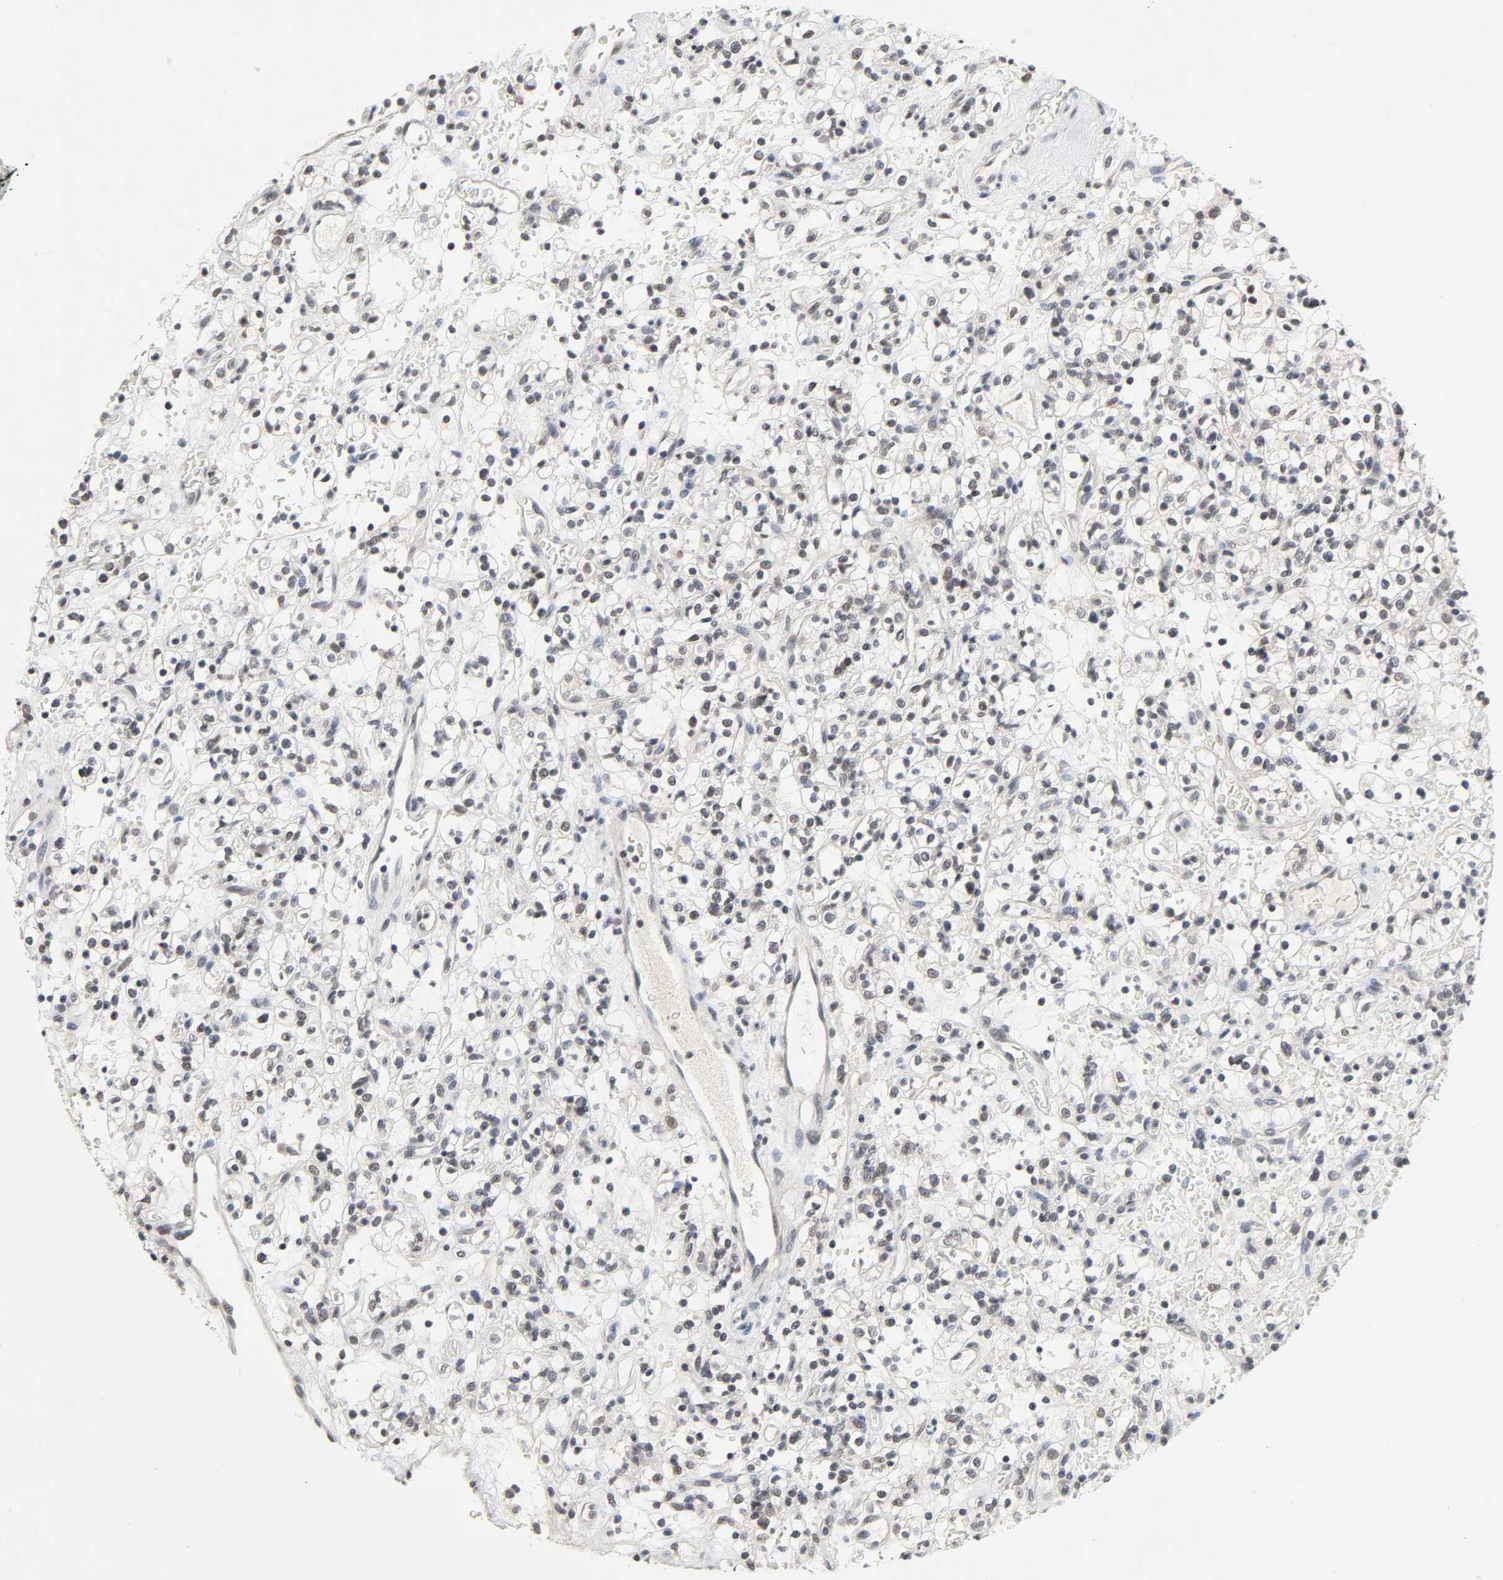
{"staining": {"intensity": "weak", "quantity": "<25%", "location": "nuclear"}, "tissue": "renal cancer", "cell_type": "Tumor cells", "image_type": "cancer", "snomed": [{"axis": "morphology", "description": "Normal tissue, NOS"}, {"axis": "morphology", "description": "Adenocarcinoma, NOS"}, {"axis": "topography", "description": "Kidney"}], "caption": "An image of human adenocarcinoma (renal) is negative for staining in tumor cells.", "gene": "MAPKAPK5", "patient": {"sex": "female", "age": 72}}